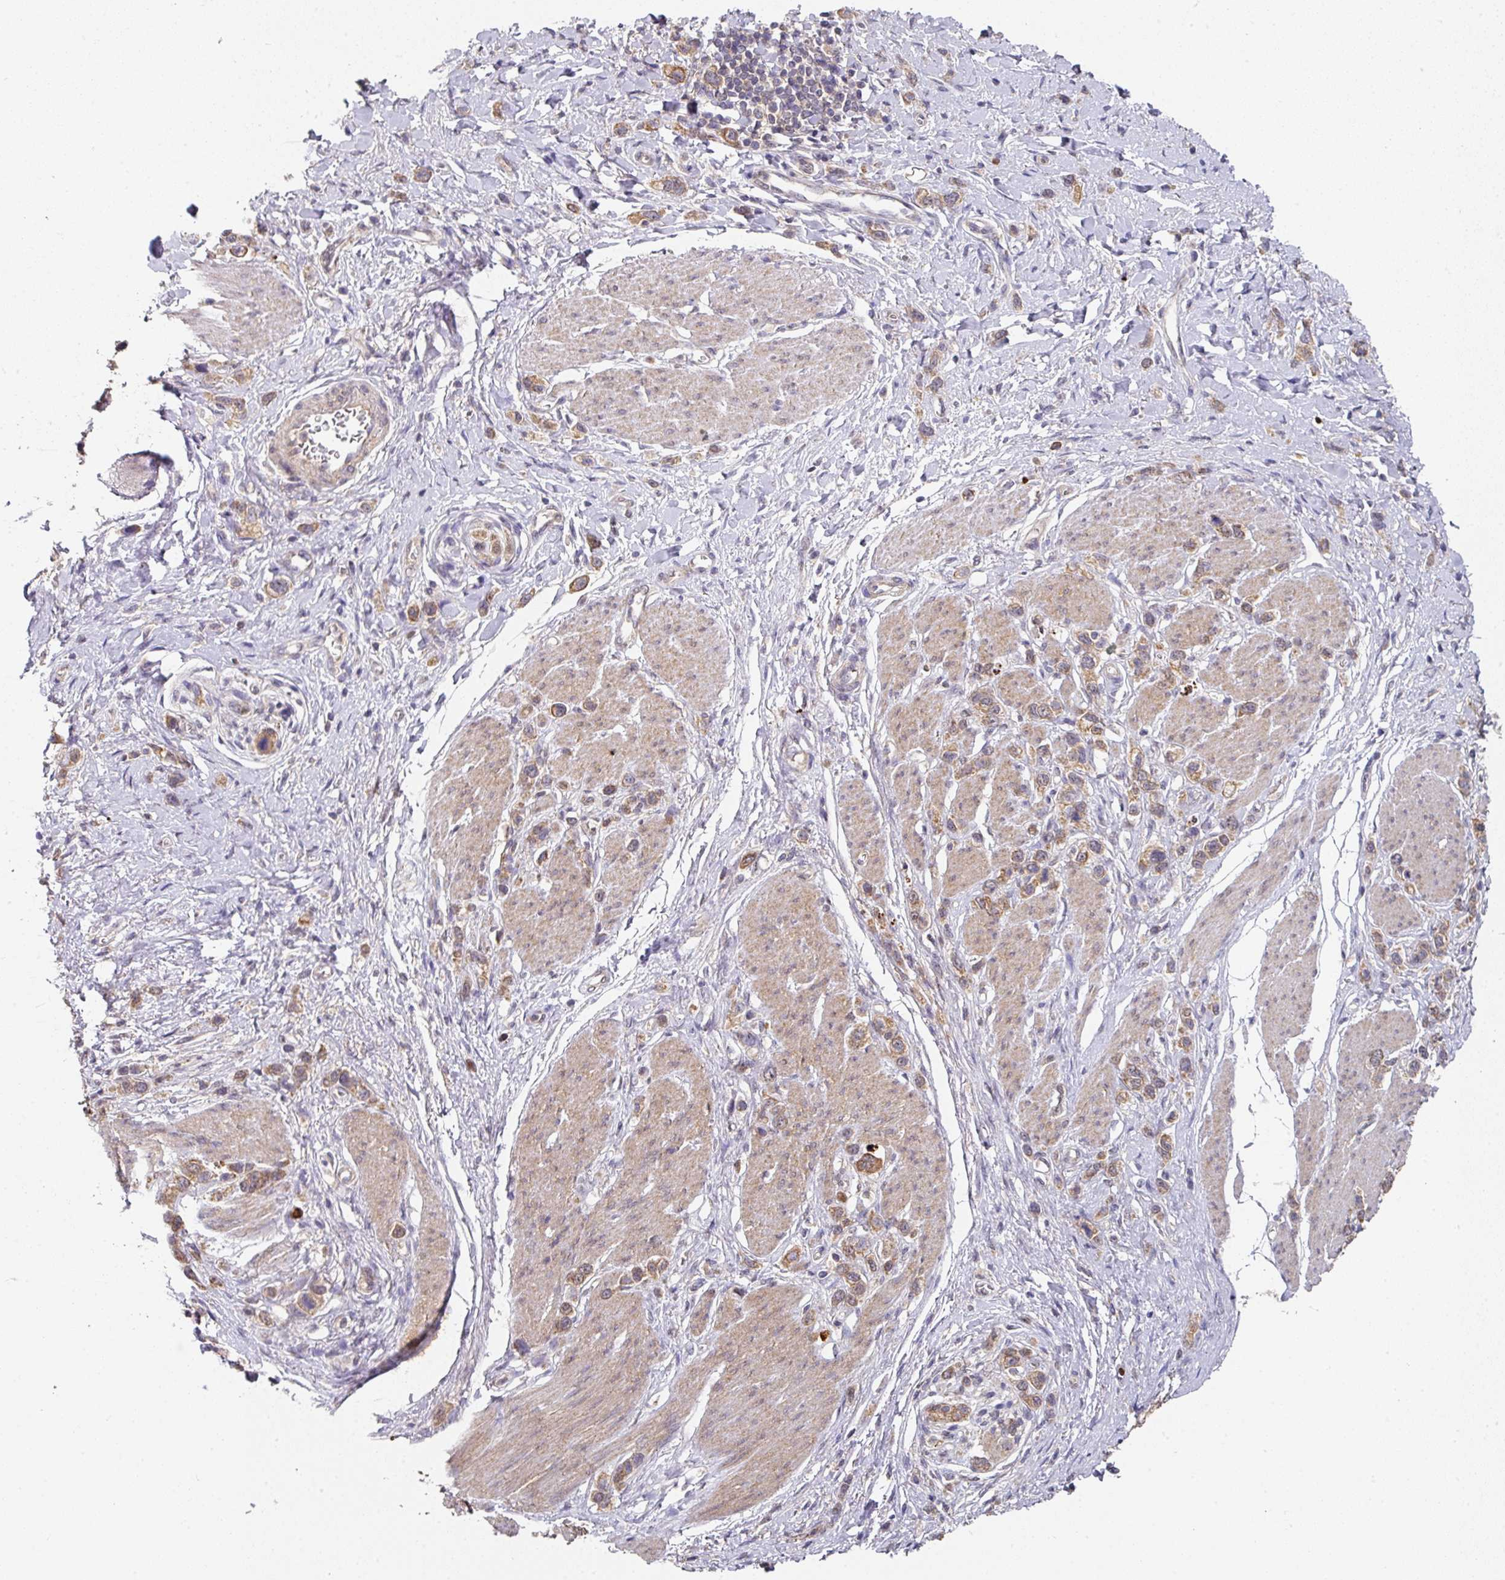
{"staining": {"intensity": "moderate", "quantity": ">75%", "location": "cytoplasmic/membranous"}, "tissue": "stomach cancer", "cell_type": "Tumor cells", "image_type": "cancer", "snomed": [{"axis": "morphology", "description": "Adenocarcinoma, NOS"}, {"axis": "topography", "description": "Stomach"}], "caption": "Immunohistochemistry of adenocarcinoma (stomach) exhibits medium levels of moderate cytoplasmic/membranous staining in approximately >75% of tumor cells.", "gene": "EXTL3", "patient": {"sex": "female", "age": 65}}